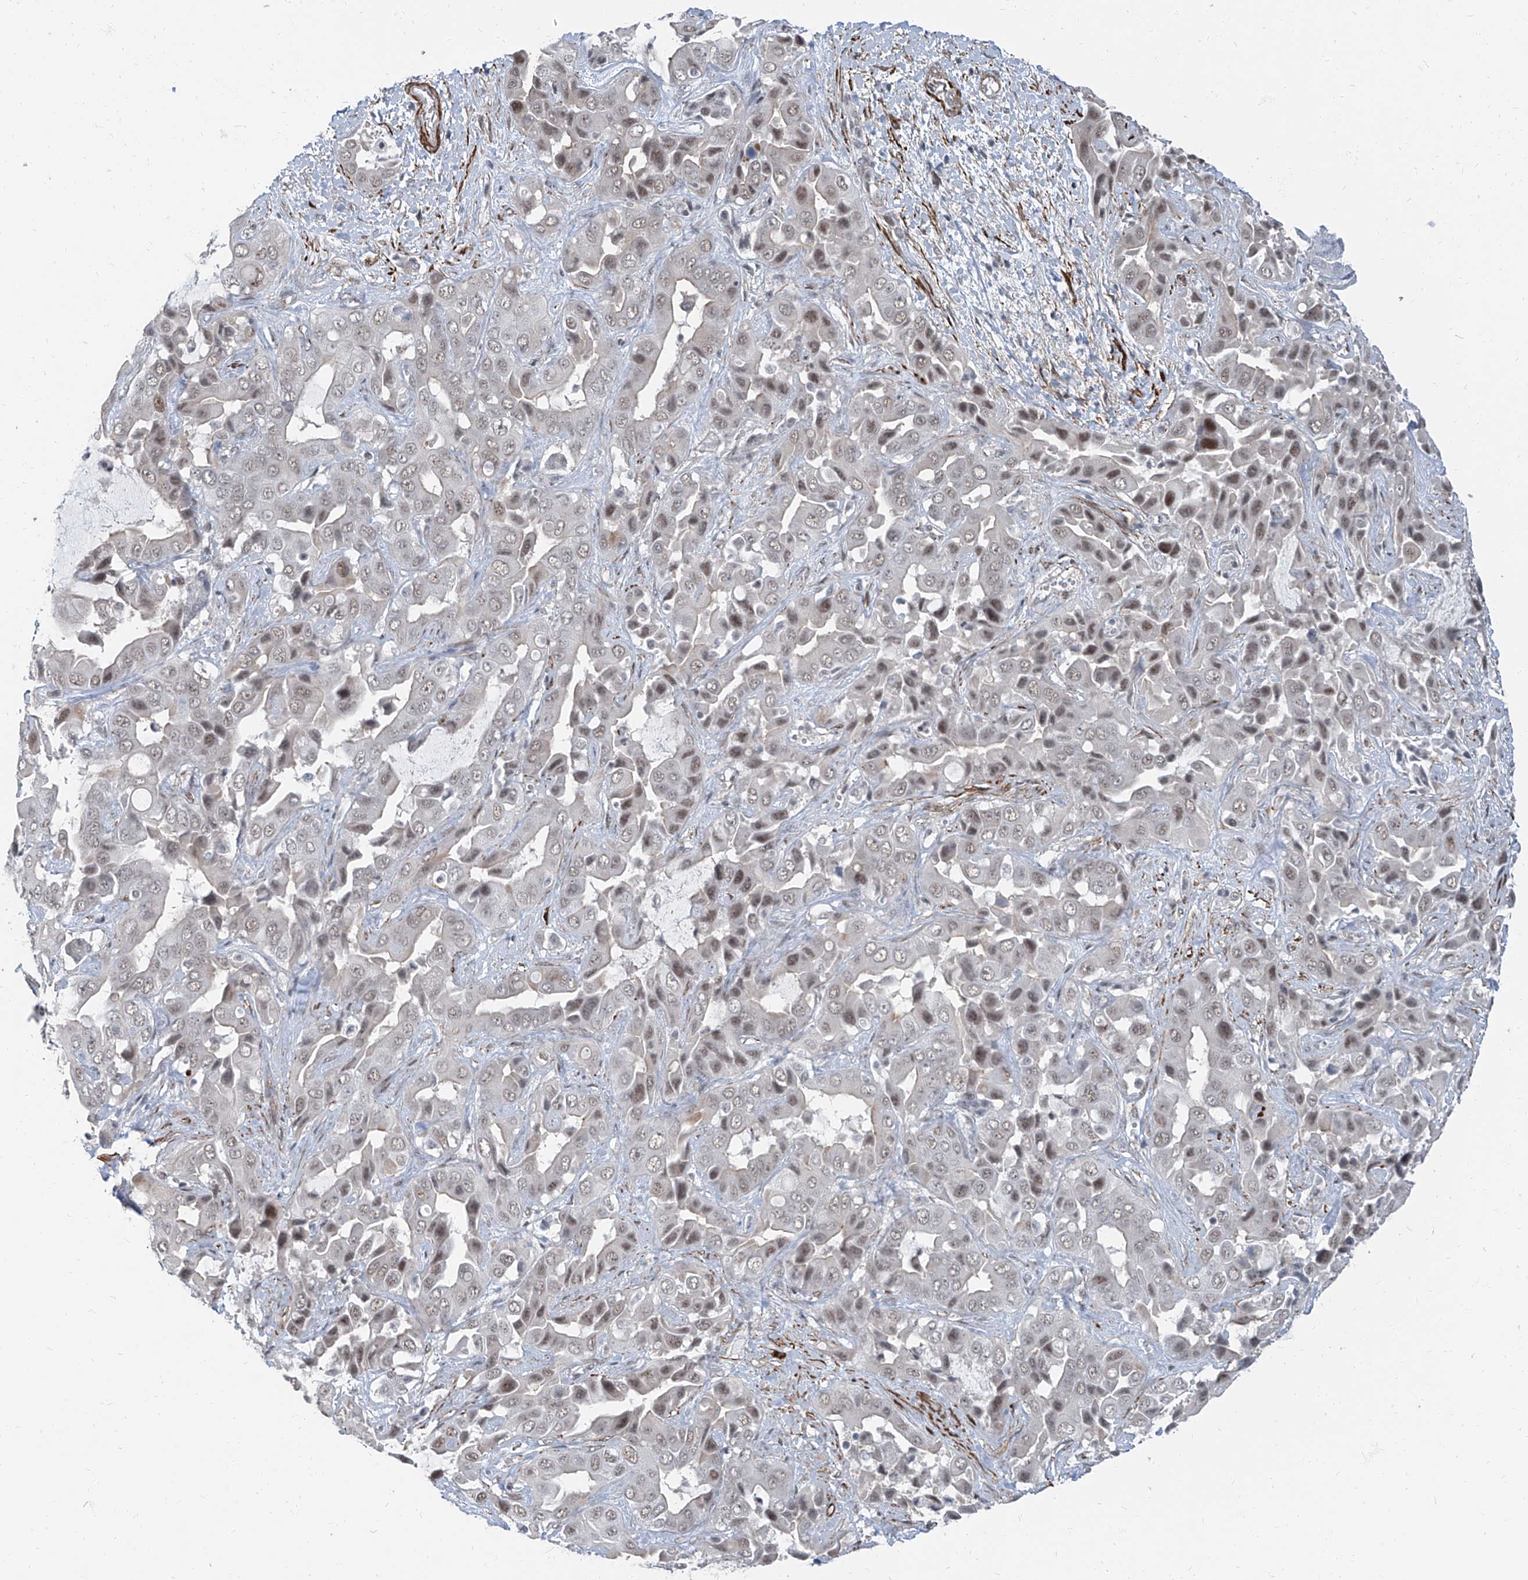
{"staining": {"intensity": "weak", "quantity": "25%-75%", "location": "nuclear"}, "tissue": "liver cancer", "cell_type": "Tumor cells", "image_type": "cancer", "snomed": [{"axis": "morphology", "description": "Cholangiocarcinoma"}, {"axis": "topography", "description": "Liver"}], "caption": "Immunohistochemical staining of human liver cancer (cholangiocarcinoma) exhibits weak nuclear protein staining in about 25%-75% of tumor cells.", "gene": "TXLNB", "patient": {"sex": "female", "age": 52}}